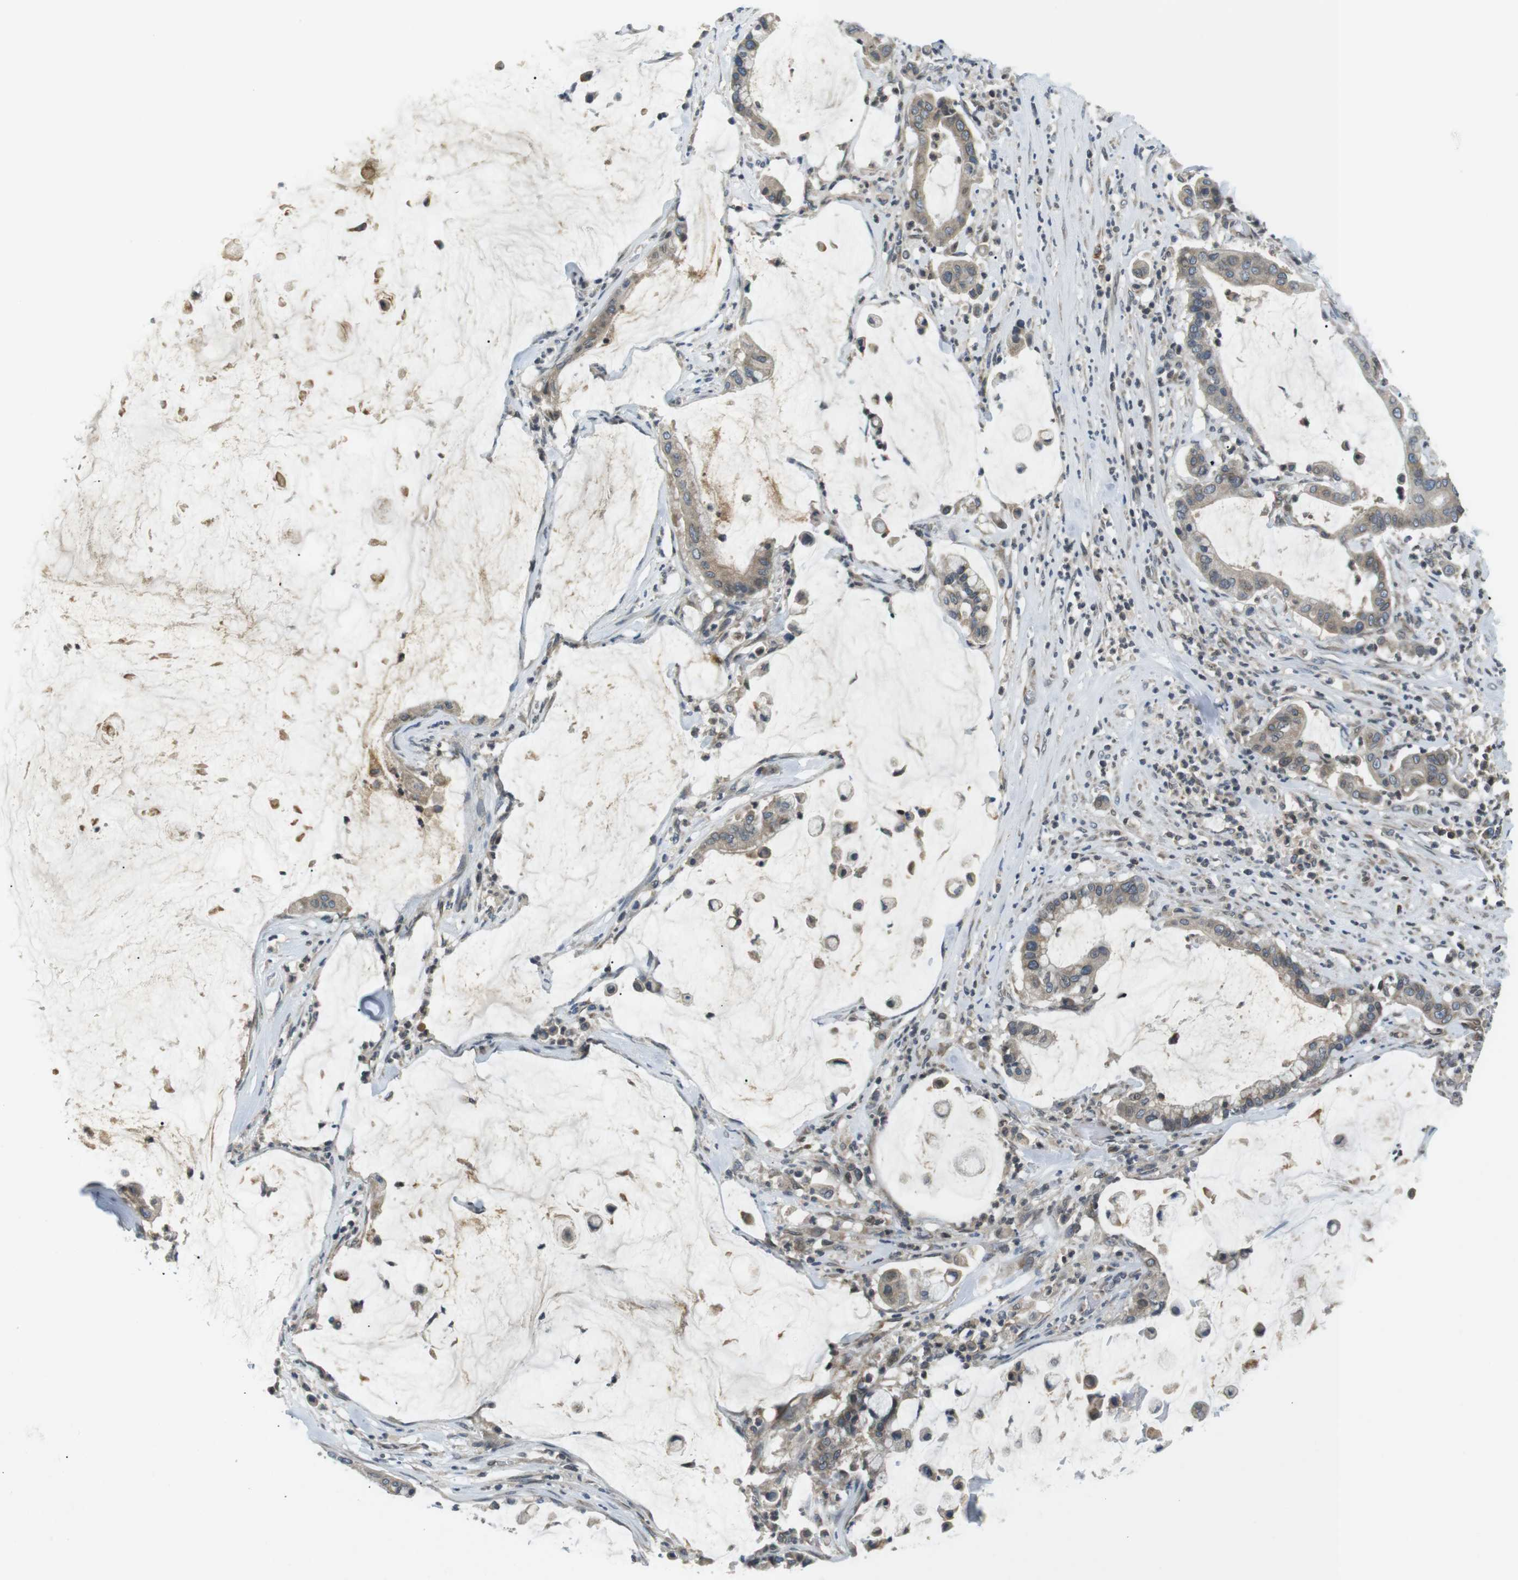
{"staining": {"intensity": "weak", "quantity": ">75%", "location": "cytoplasmic/membranous"}, "tissue": "pancreatic cancer", "cell_type": "Tumor cells", "image_type": "cancer", "snomed": [{"axis": "morphology", "description": "Adenocarcinoma, NOS"}, {"axis": "topography", "description": "Pancreas"}], "caption": "This image shows immunohistochemistry (IHC) staining of human pancreatic cancer, with low weak cytoplasmic/membranous expression in about >75% of tumor cells.", "gene": "TMX4", "patient": {"sex": "male", "age": 41}}